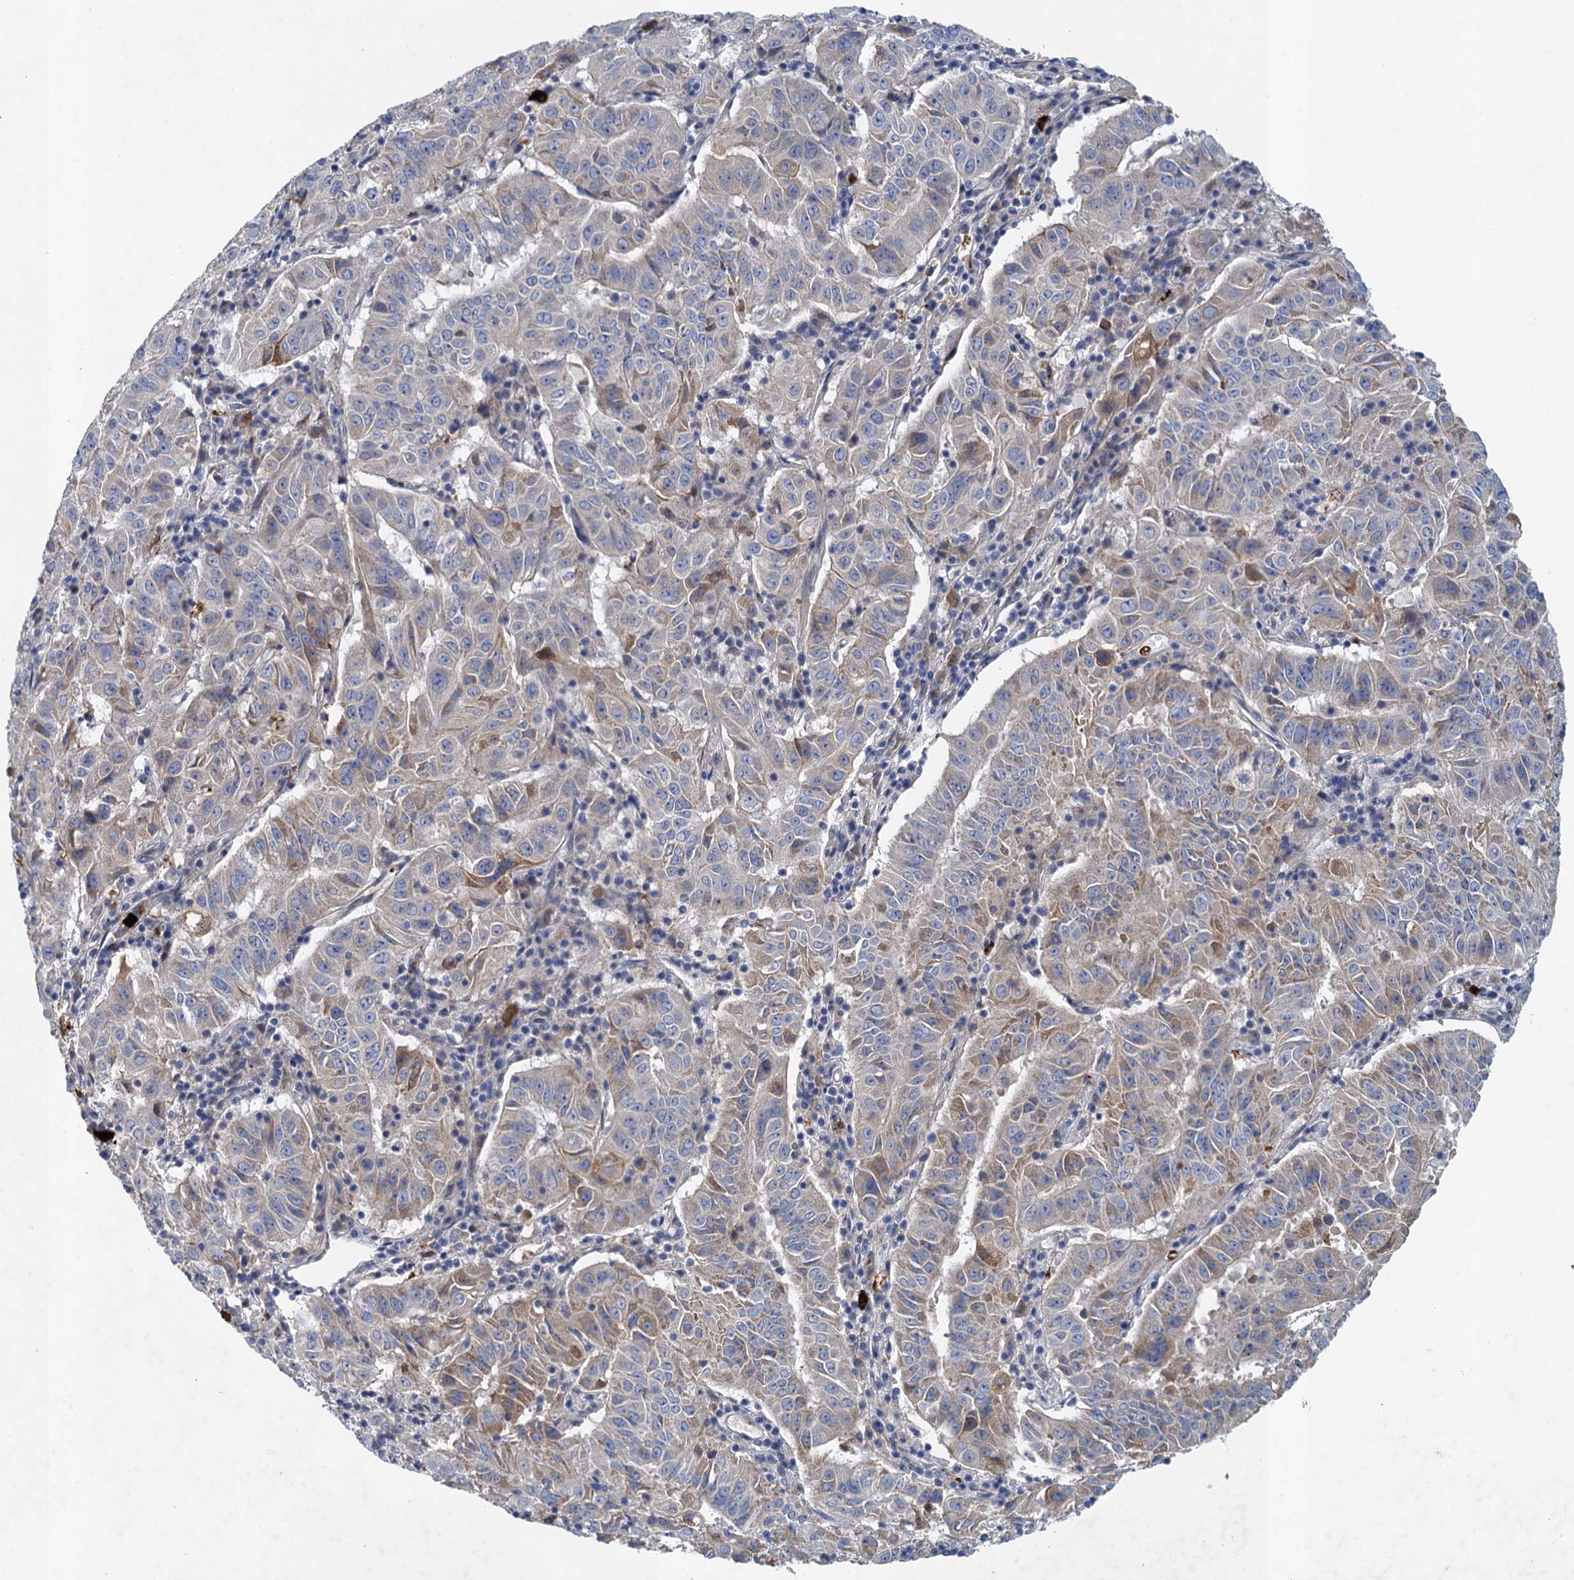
{"staining": {"intensity": "moderate", "quantity": "<25%", "location": "cytoplasmic/membranous"}, "tissue": "pancreatic cancer", "cell_type": "Tumor cells", "image_type": "cancer", "snomed": [{"axis": "morphology", "description": "Adenocarcinoma, NOS"}, {"axis": "topography", "description": "Pancreas"}], "caption": "There is low levels of moderate cytoplasmic/membranous staining in tumor cells of pancreatic cancer (adenocarcinoma), as demonstrated by immunohistochemical staining (brown color).", "gene": "TPCN1", "patient": {"sex": "male", "age": 63}}